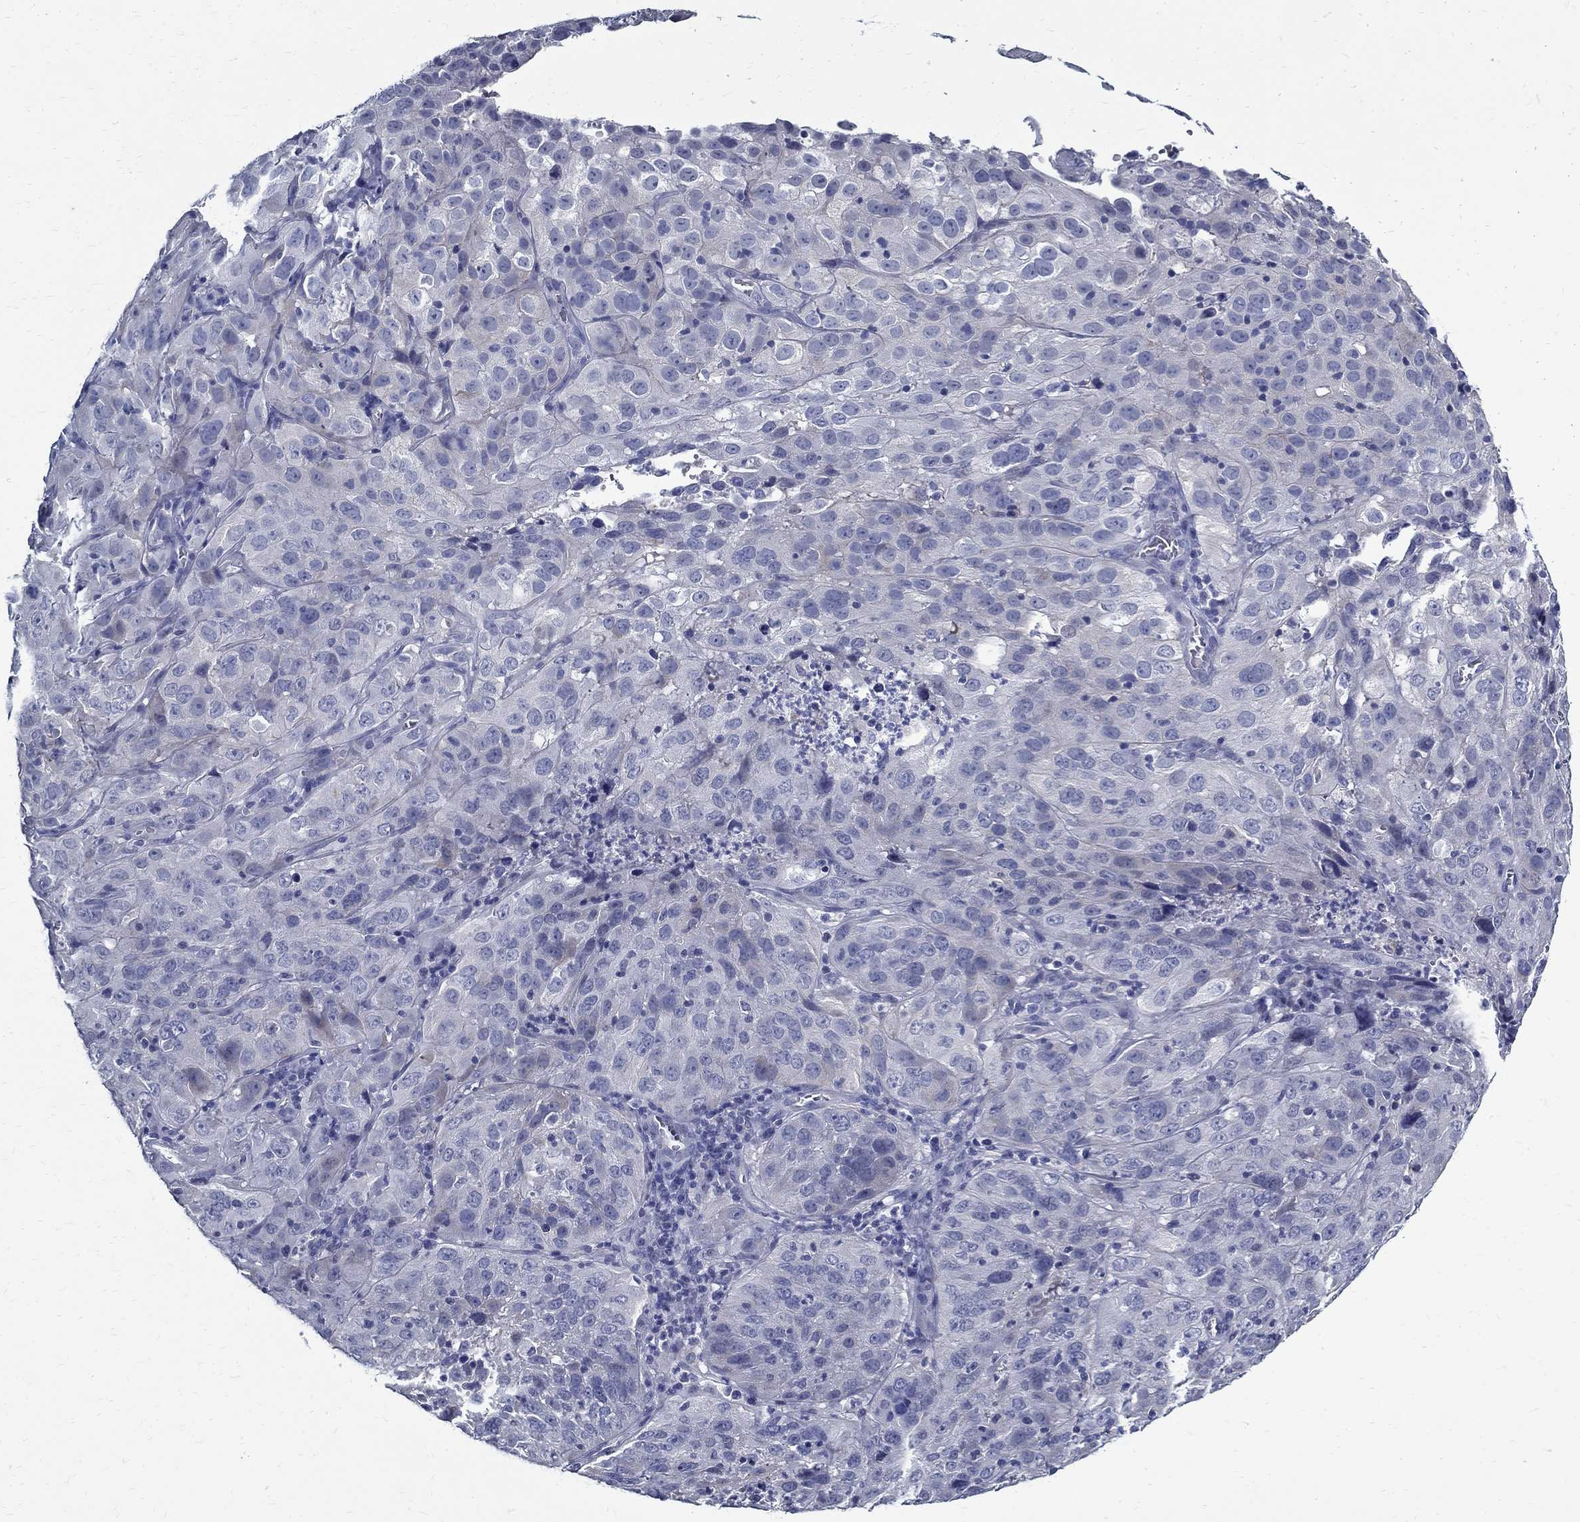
{"staining": {"intensity": "negative", "quantity": "none", "location": "none"}, "tissue": "cervical cancer", "cell_type": "Tumor cells", "image_type": "cancer", "snomed": [{"axis": "morphology", "description": "Squamous cell carcinoma, NOS"}, {"axis": "topography", "description": "Cervix"}], "caption": "The immunohistochemistry (IHC) image has no significant expression in tumor cells of squamous cell carcinoma (cervical) tissue. (DAB (3,3'-diaminobenzidine) immunohistochemistry (IHC) visualized using brightfield microscopy, high magnification).", "gene": "TGM4", "patient": {"sex": "female", "age": 32}}